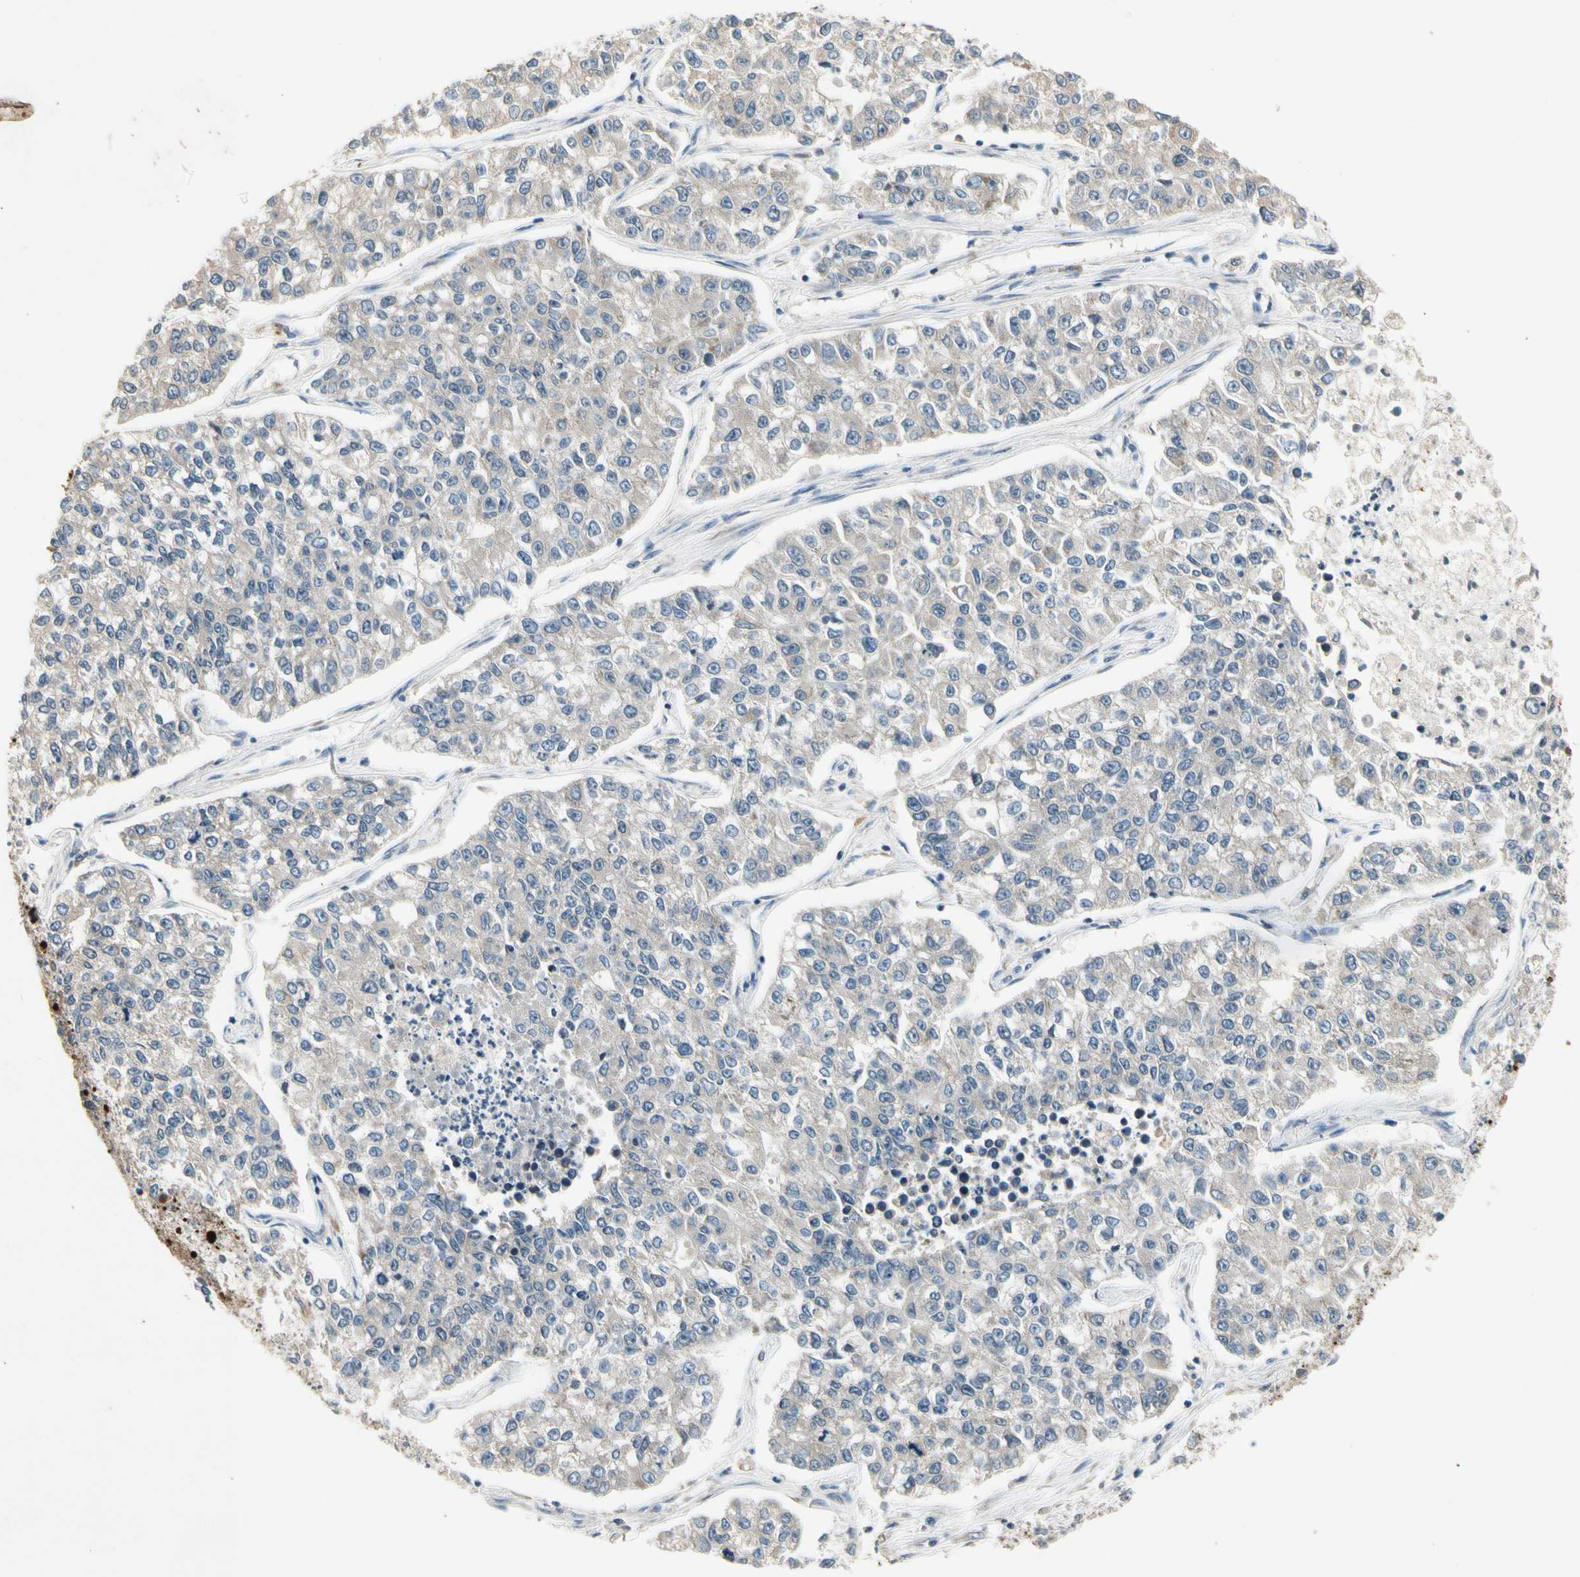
{"staining": {"intensity": "negative", "quantity": "none", "location": "none"}, "tissue": "lung cancer", "cell_type": "Tumor cells", "image_type": "cancer", "snomed": [{"axis": "morphology", "description": "Adenocarcinoma, NOS"}, {"axis": "topography", "description": "Lung"}], "caption": "DAB immunohistochemical staining of human lung cancer shows no significant expression in tumor cells.", "gene": "RPS6KB2", "patient": {"sex": "male", "age": 49}}